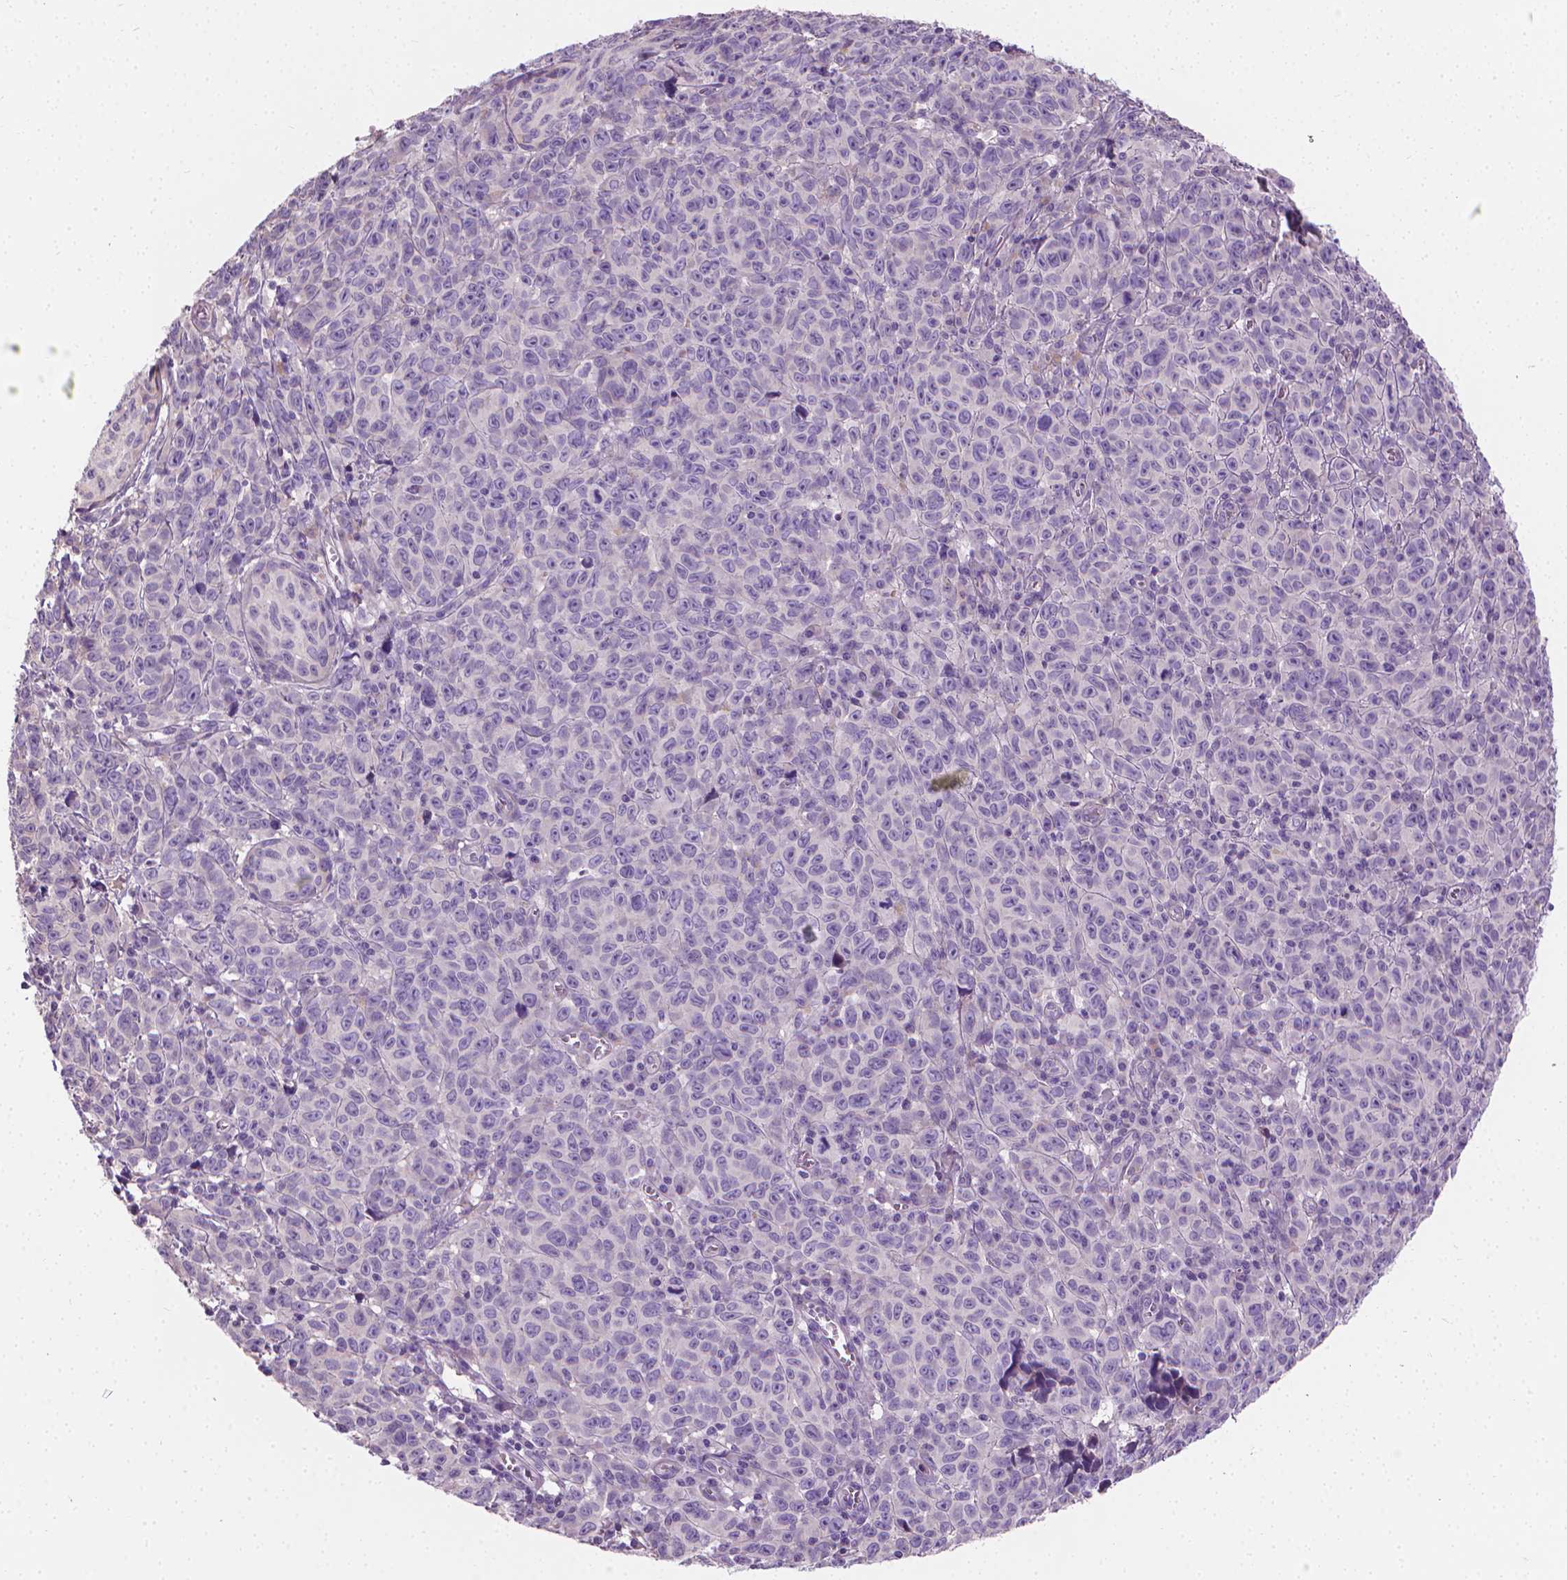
{"staining": {"intensity": "negative", "quantity": "none", "location": "none"}, "tissue": "melanoma", "cell_type": "Tumor cells", "image_type": "cancer", "snomed": [{"axis": "morphology", "description": "Malignant melanoma, NOS"}, {"axis": "topography", "description": "Vulva, labia, clitoris and Bartholin´s gland, NO"}], "caption": "Immunohistochemical staining of human malignant melanoma displays no significant expression in tumor cells.", "gene": "CABCOCO1", "patient": {"sex": "female", "age": 75}}